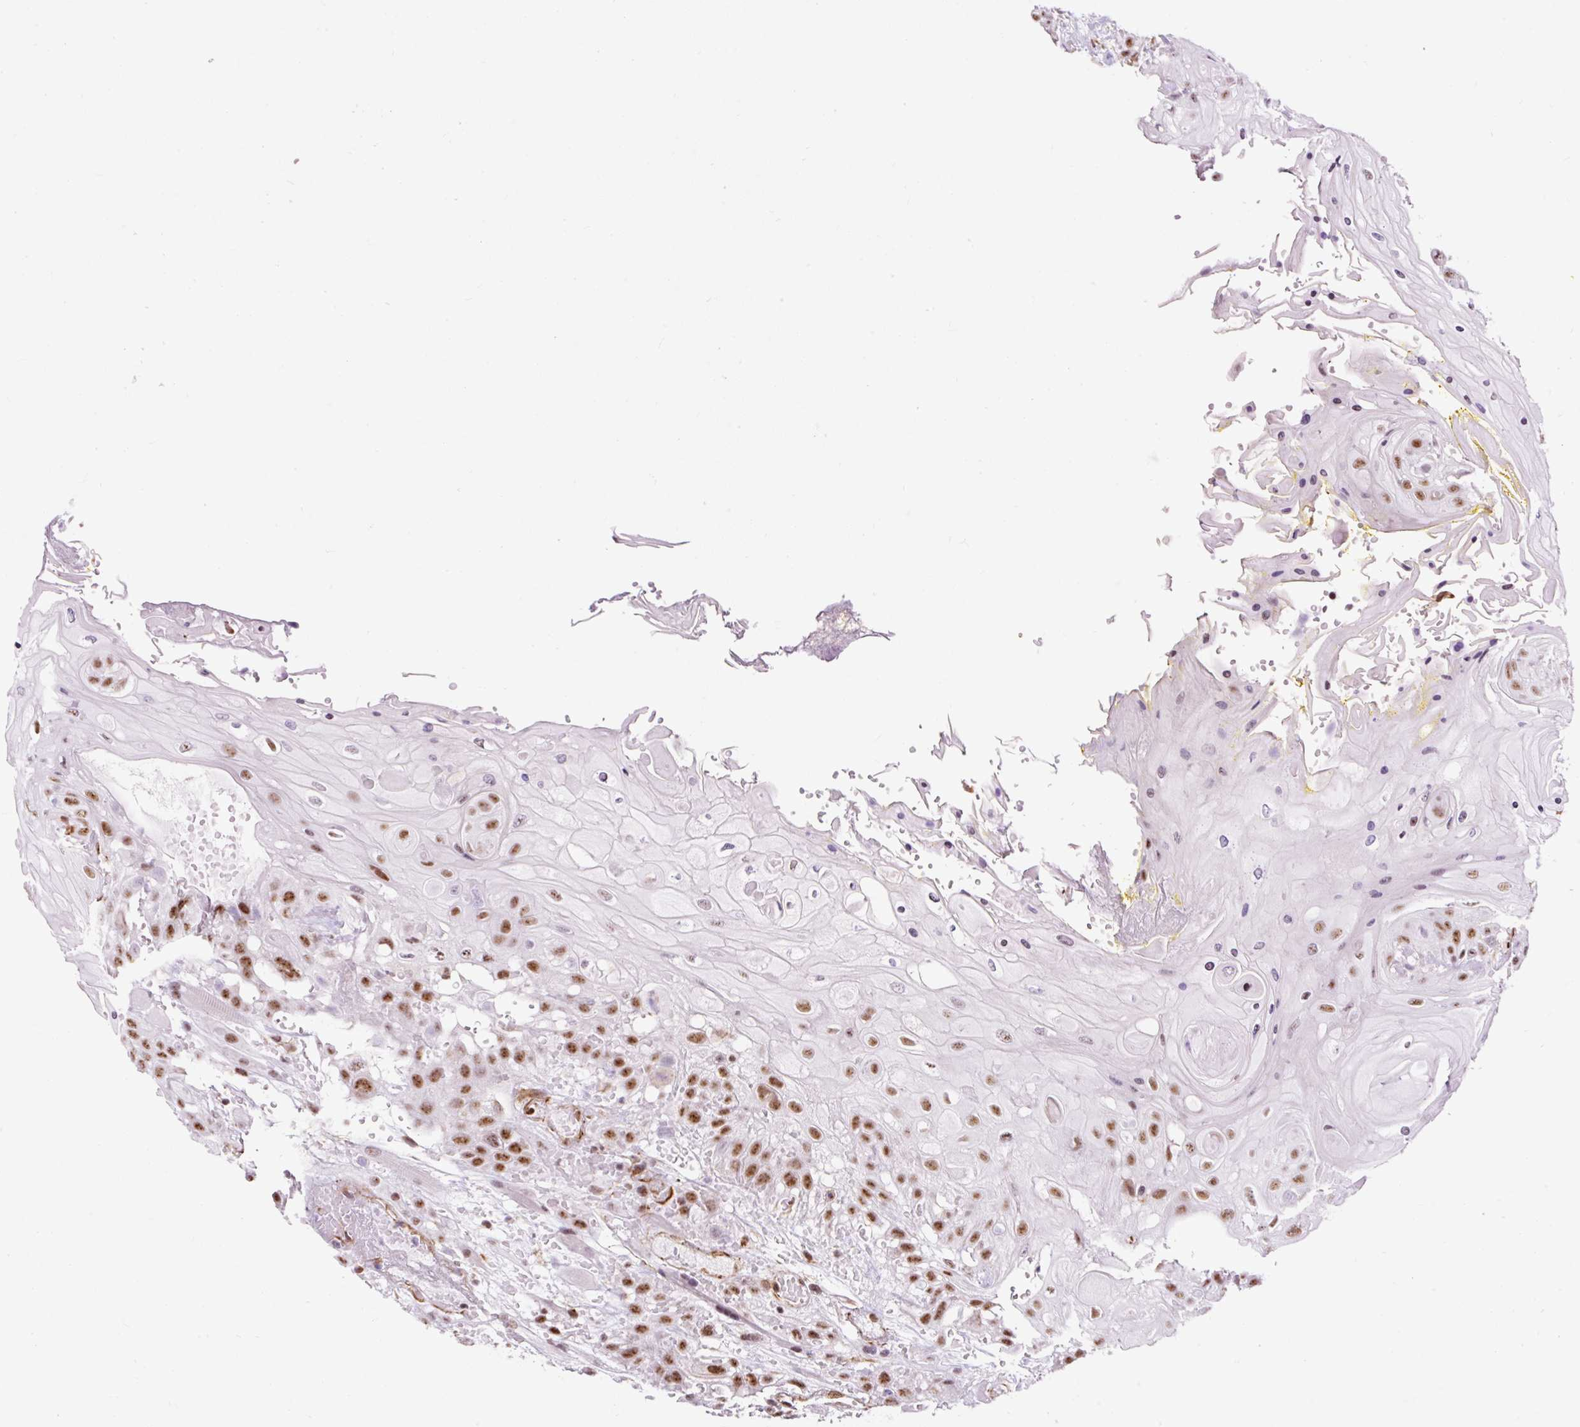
{"staining": {"intensity": "moderate", "quantity": ">75%", "location": "nuclear"}, "tissue": "head and neck cancer", "cell_type": "Tumor cells", "image_type": "cancer", "snomed": [{"axis": "morphology", "description": "Squamous cell carcinoma, NOS"}, {"axis": "topography", "description": "Head-Neck"}], "caption": "DAB immunohistochemical staining of human head and neck squamous cell carcinoma exhibits moderate nuclear protein expression in about >75% of tumor cells. (DAB IHC, brown staining for protein, blue staining for nuclei).", "gene": "LUC7L2", "patient": {"sex": "female", "age": 43}}